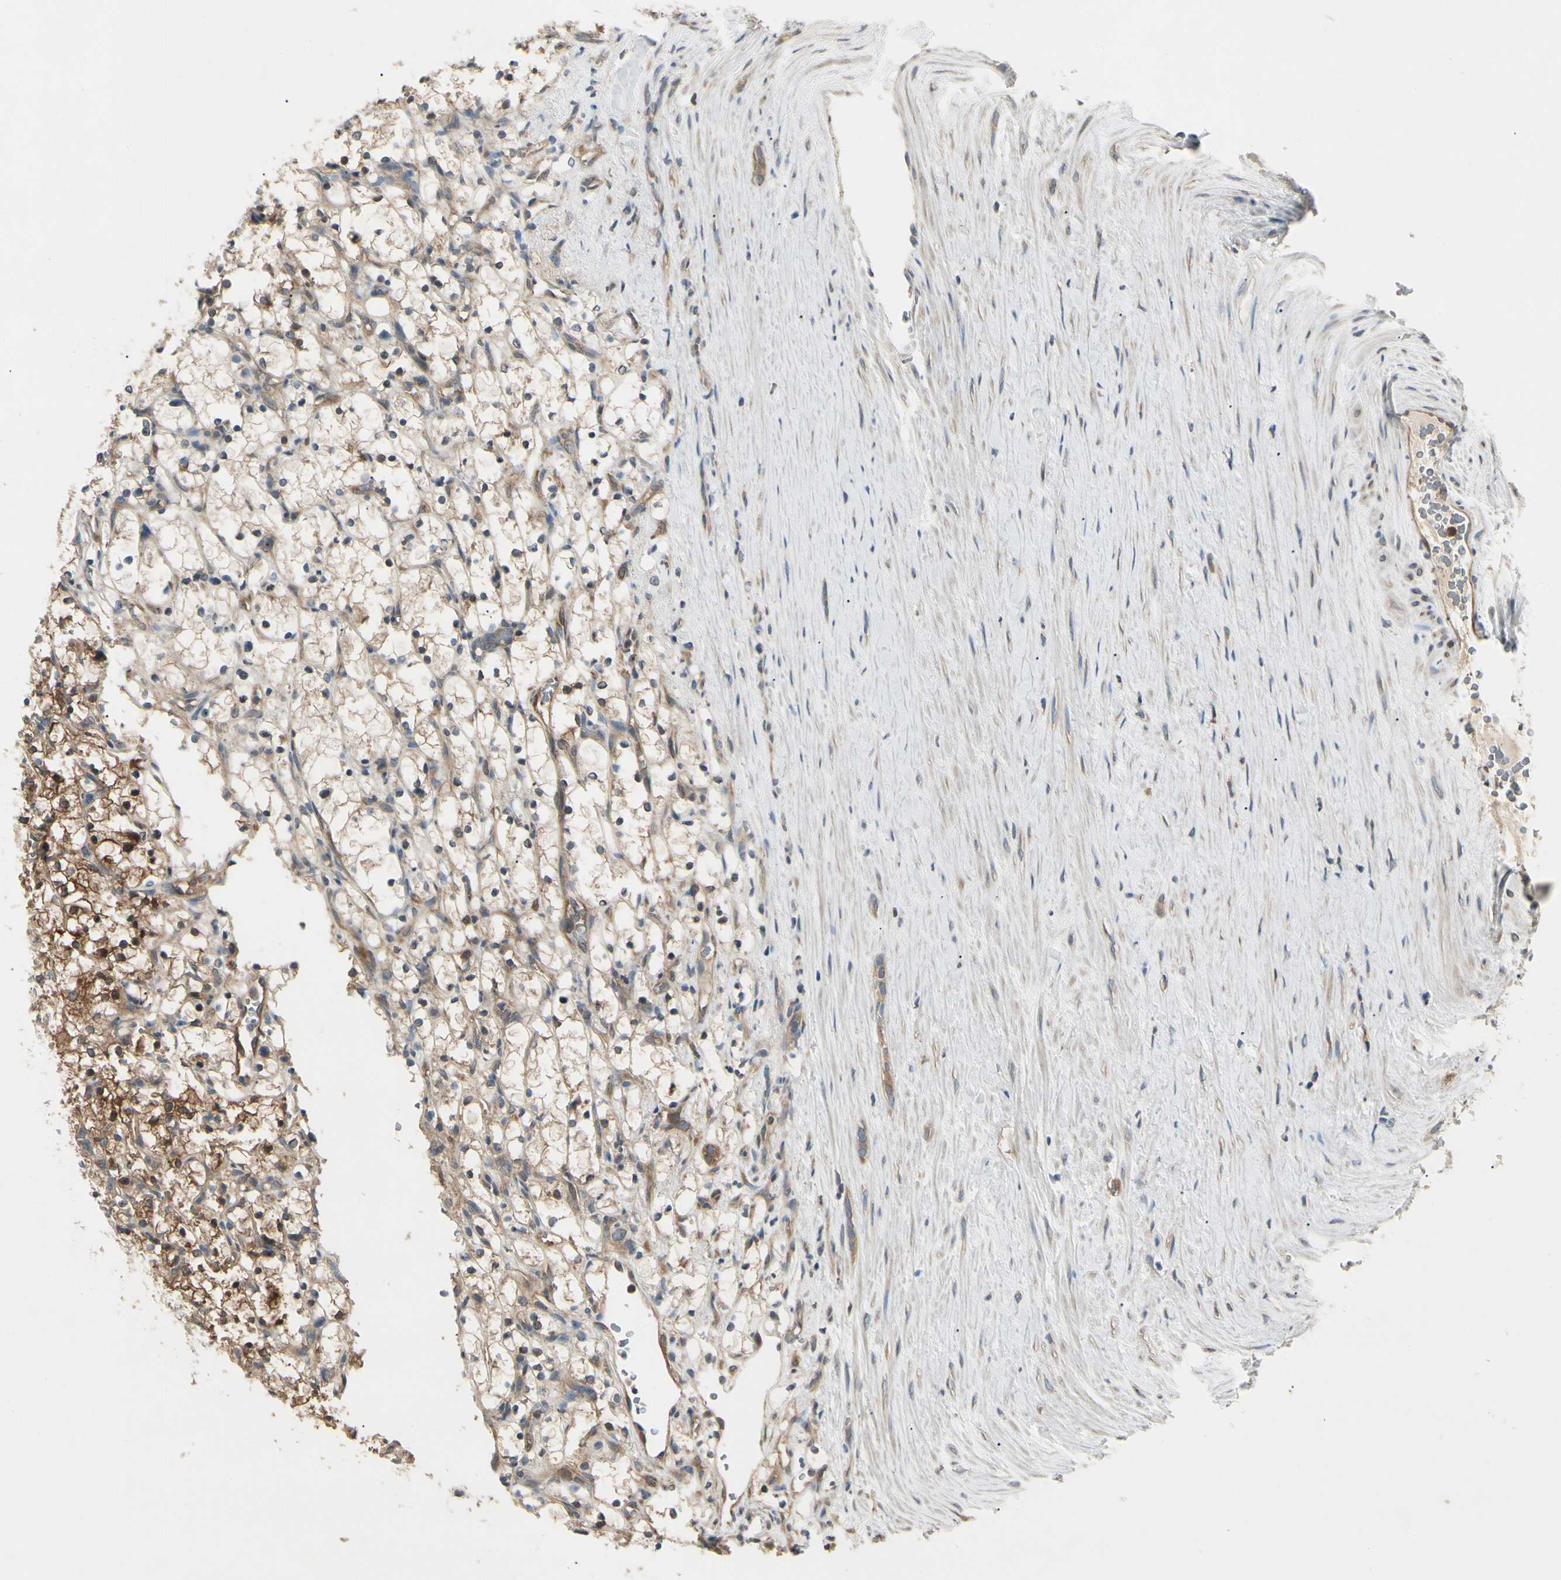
{"staining": {"intensity": "strong", "quantity": ">75%", "location": "cytoplasmic/membranous"}, "tissue": "renal cancer", "cell_type": "Tumor cells", "image_type": "cancer", "snomed": [{"axis": "morphology", "description": "Adenocarcinoma, NOS"}, {"axis": "topography", "description": "Kidney"}], "caption": "Renal cancer tissue shows strong cytoplasmic/membranous positivity in approximately >75% of tumor cells (DAB IHC, brown staining for protein, blue staining for nuclei).", "gene": "NME1-NME2", "patient": {"sex": "female", "age": 69}}